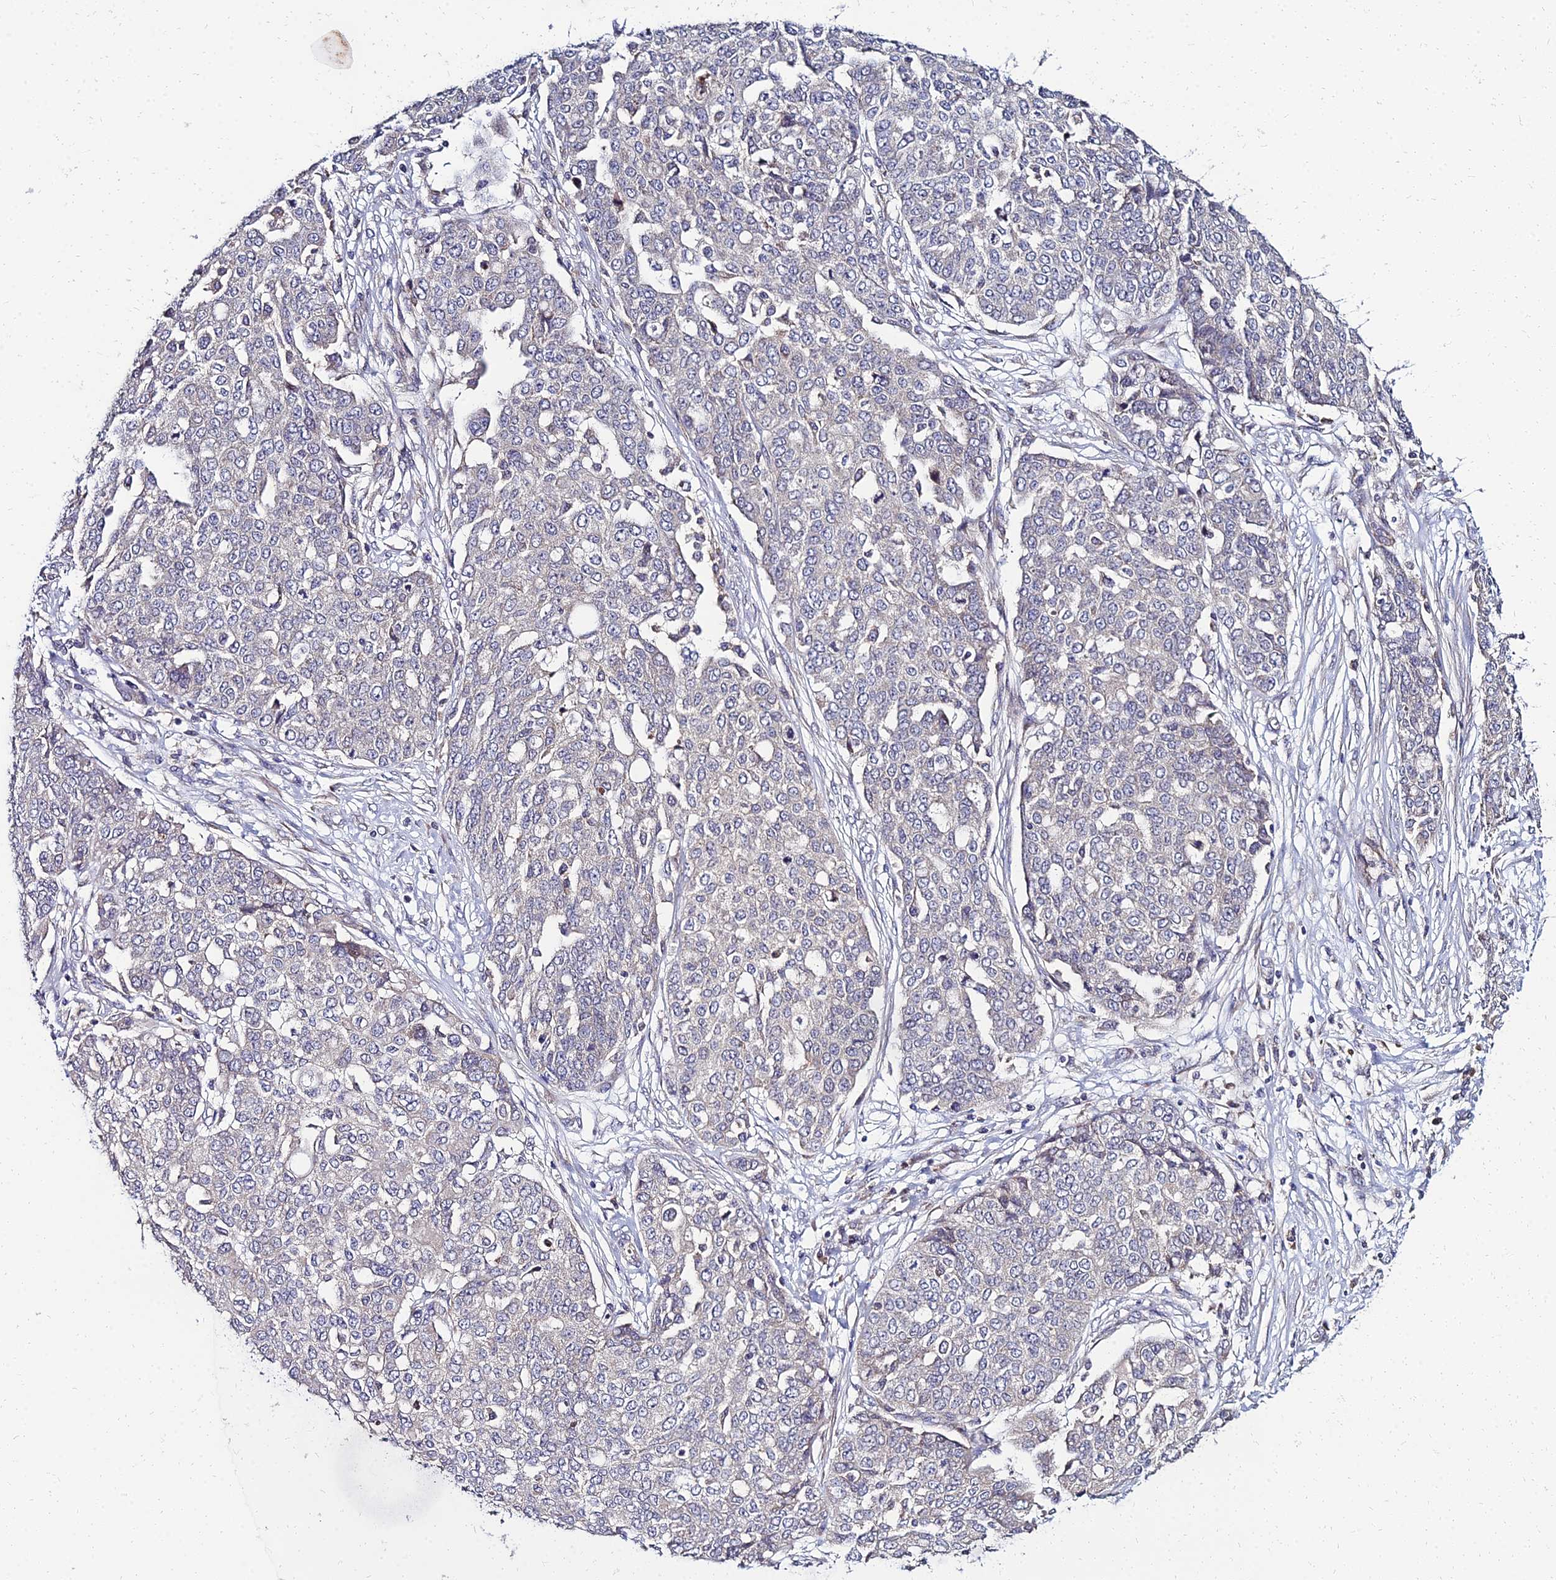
{"staining": {"intensity": "negative", "quantity": "none", "location": "none"}, "tissue": "ovarian cancer", "cell_type": "Tumor cells", "image_type": "cancer", "snomed": [{"axis": "morphology", "description": "Cystadenocarcinoma, serous, NOS"}, {"axis": "topography", "description": "Soft tissue"}, {"axis": "topography", "description": "Ovary"}], "caption": "Human ovarian cancer stained for a protein using immunohistochemistry (IHC) shows no expression in tumor cells.", "gene": "NPY", "patient": {"sex": "female", "age": 57}}